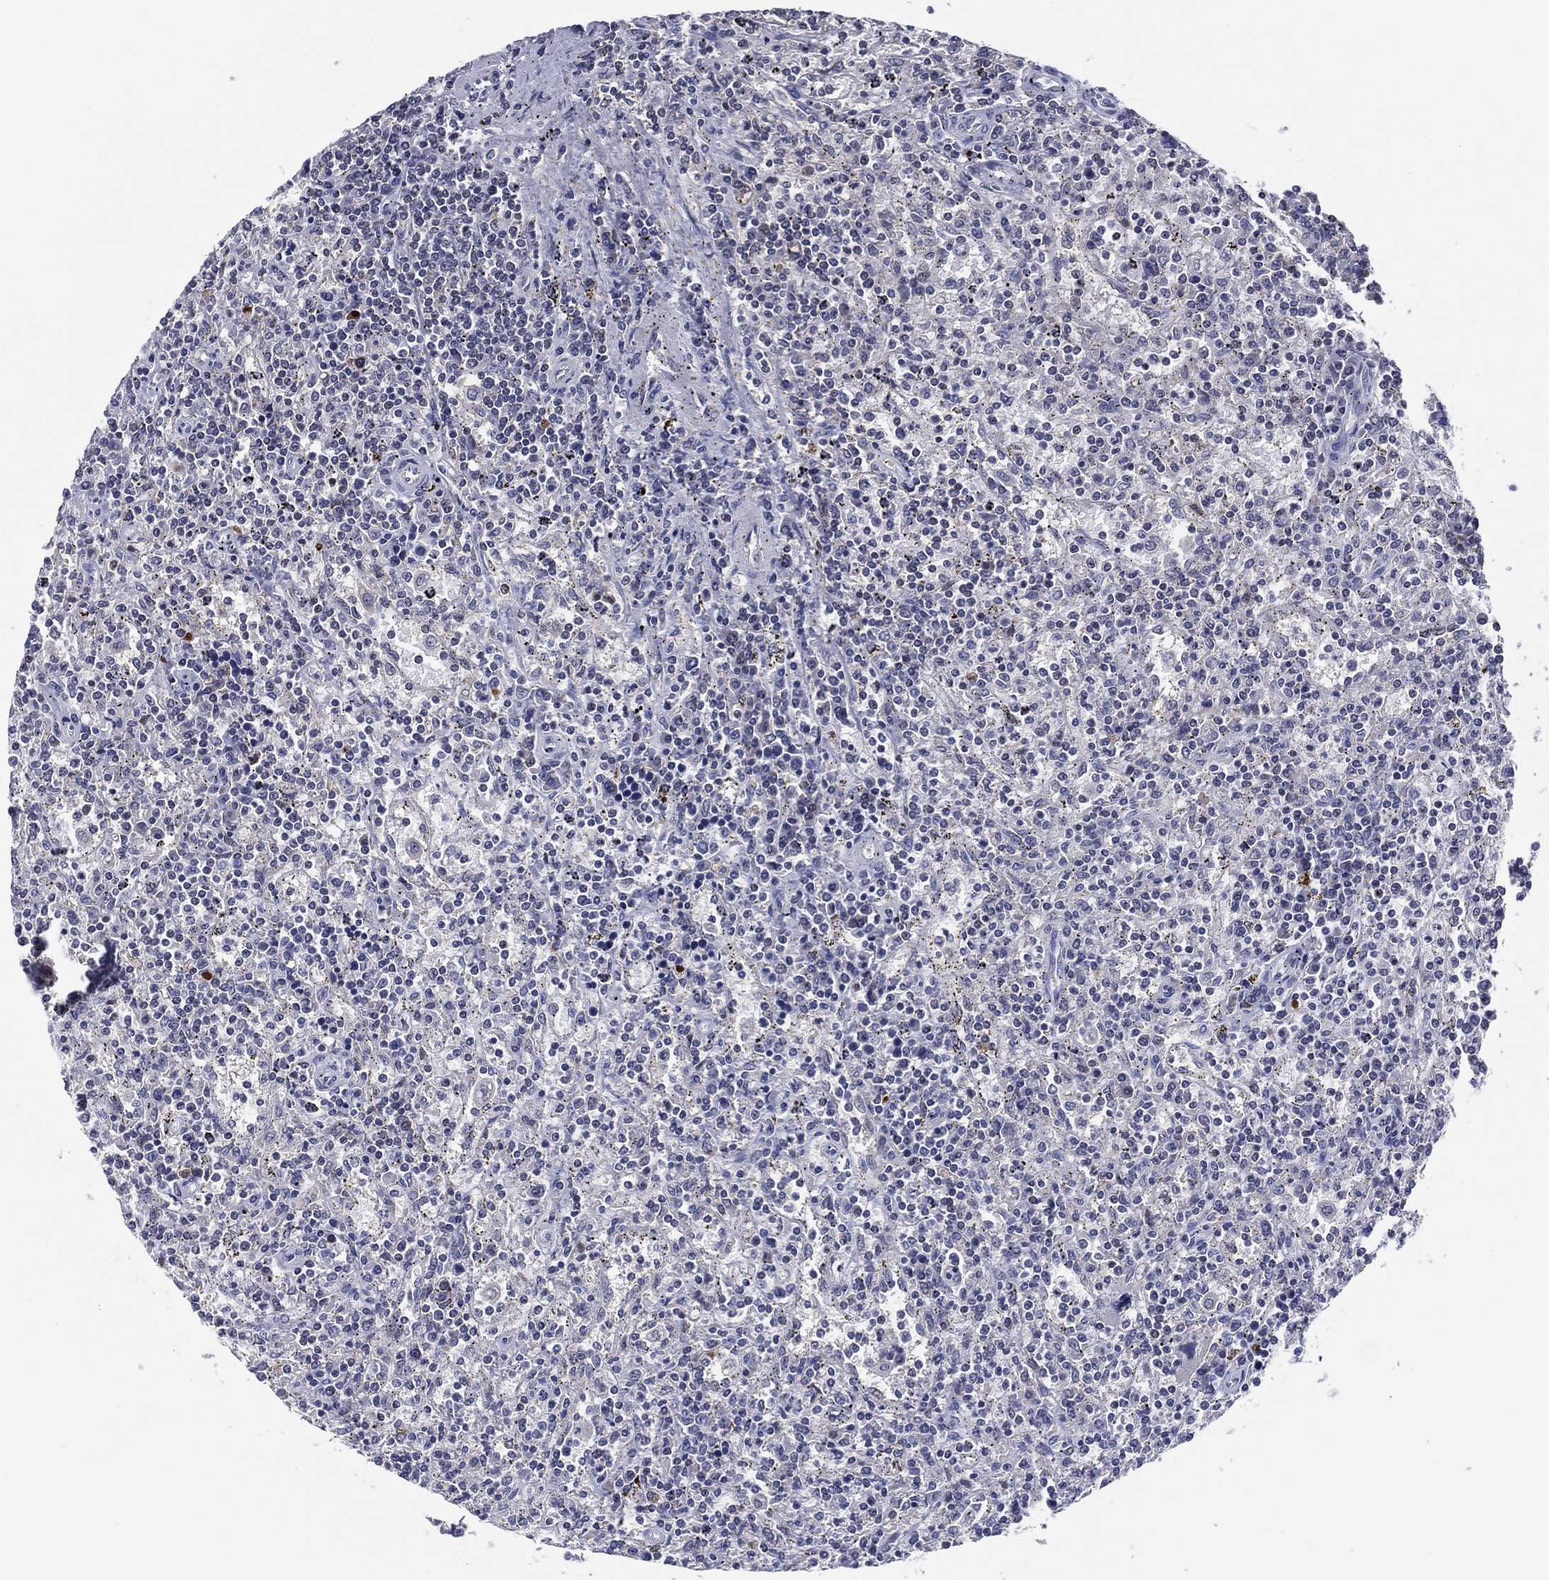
{"staining": {"intensity": "negative", "quantity": "none", "location": "none"}, "tissue": "lymphoma", "cell_type": "Tumor cells", "image_type": "cancer", "snomed": [{"axis": "morphology", "description": "Malignant lymphoma, non-Hodgkin's type, Low grade"}, {"axis": "topography", "description": "Spleen"}], "caption": "The IHC micrograph has no significant positivity in tumor cells of malignant lymphoma, non-Hodgkin's type (low-grade) tissue.", "gene": "TRIM31", "patient": {"sex": "male", "age": 62}}